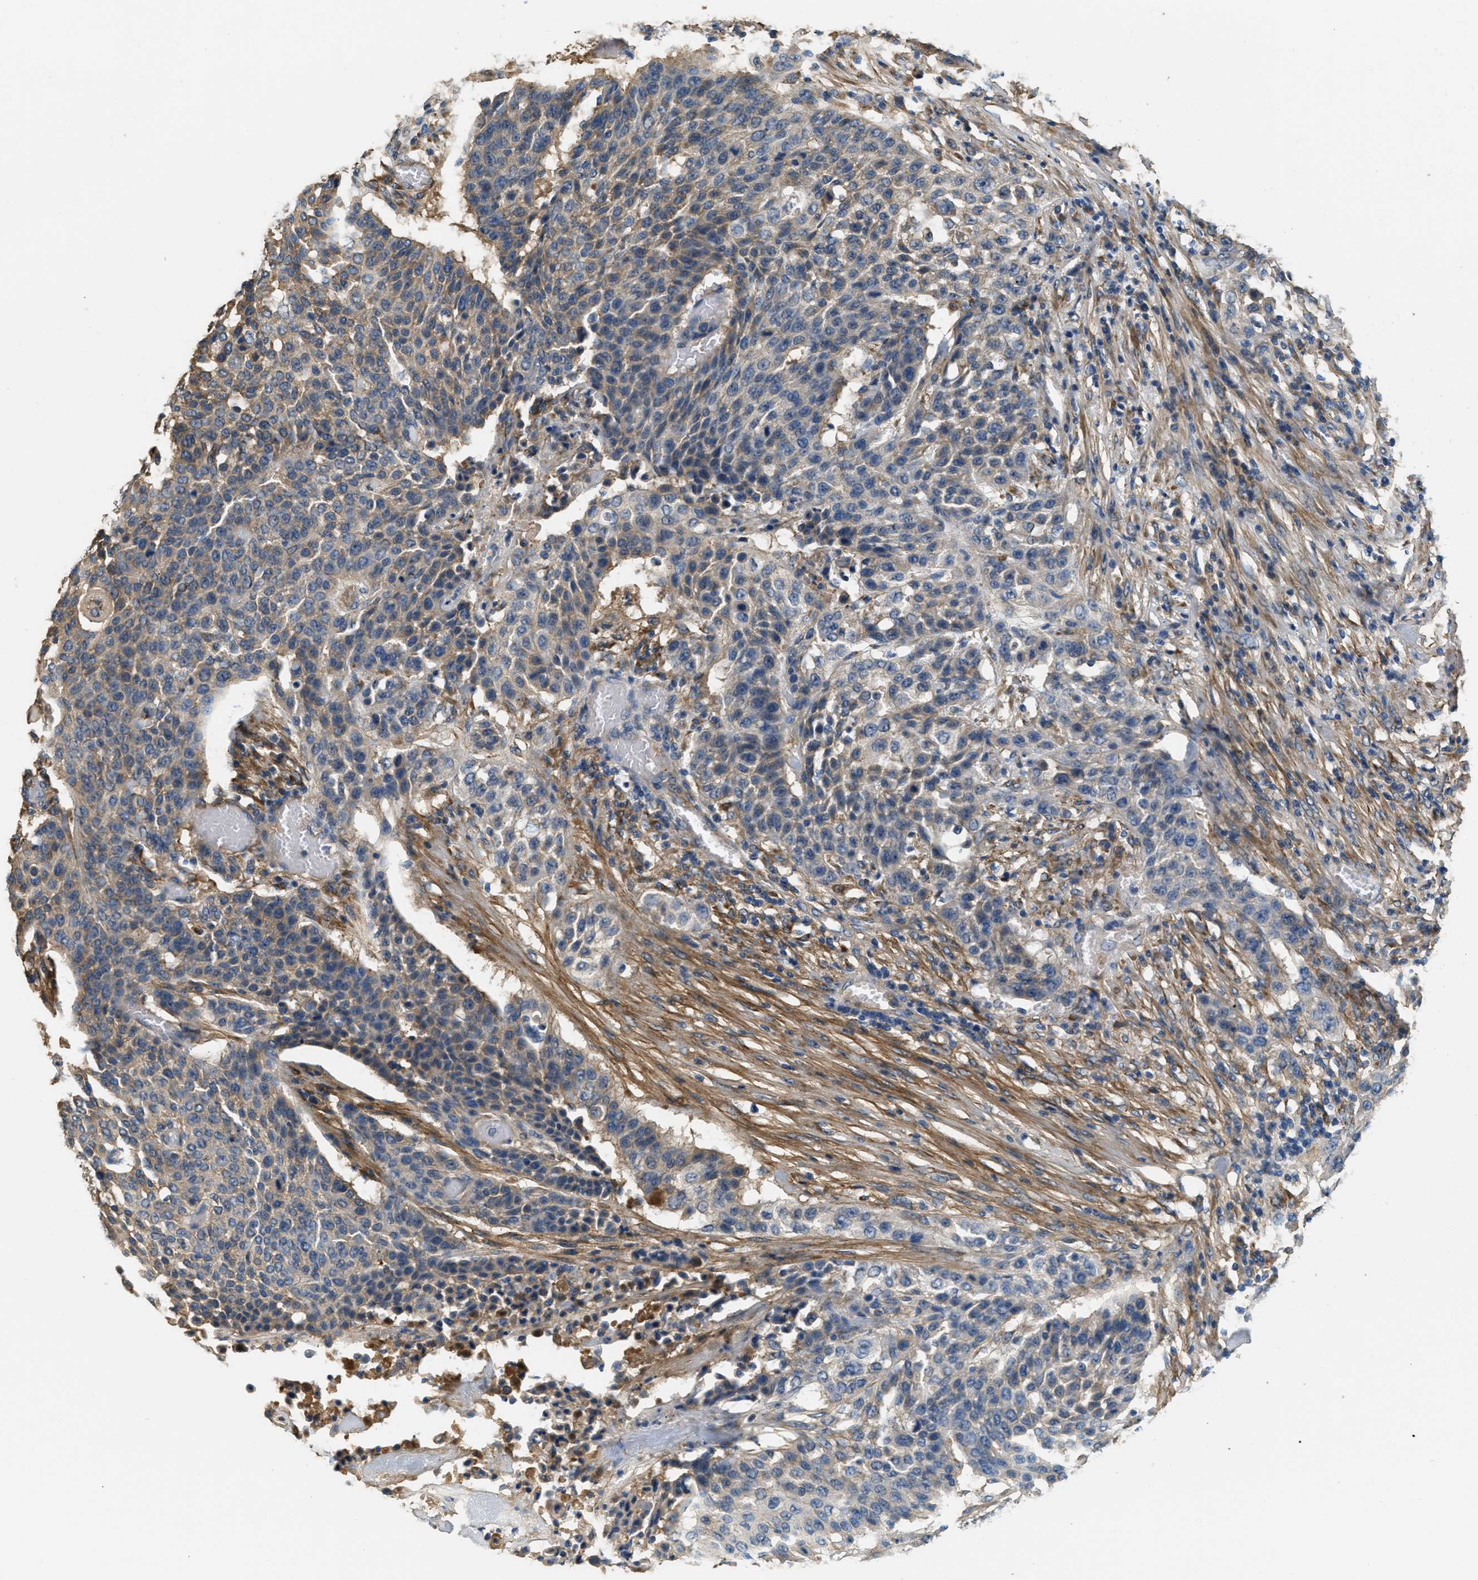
{"staining": {"intensity": "weak", "quantity": "25%-75%", "location": "cytoplasmic/membranous"}, "tissue": "urothelial cancer", "cell_type": "Tumor cells", "image_type": "cancer", "snomed": [{"axis": "morphology", "description": "Urothelial carcinoma, High grade"}, {"axis": "topography", "description": "Urinary bladder"}], "caption": "High-power microscopy captured an immunohistochemistry image of urothelial cancer, revealing weak cytoplasmic/membranous staining in approximately 25%-75% of tumor cells.", "gene": "THBS2", "patient": {"sex": "male", "age": 74}}